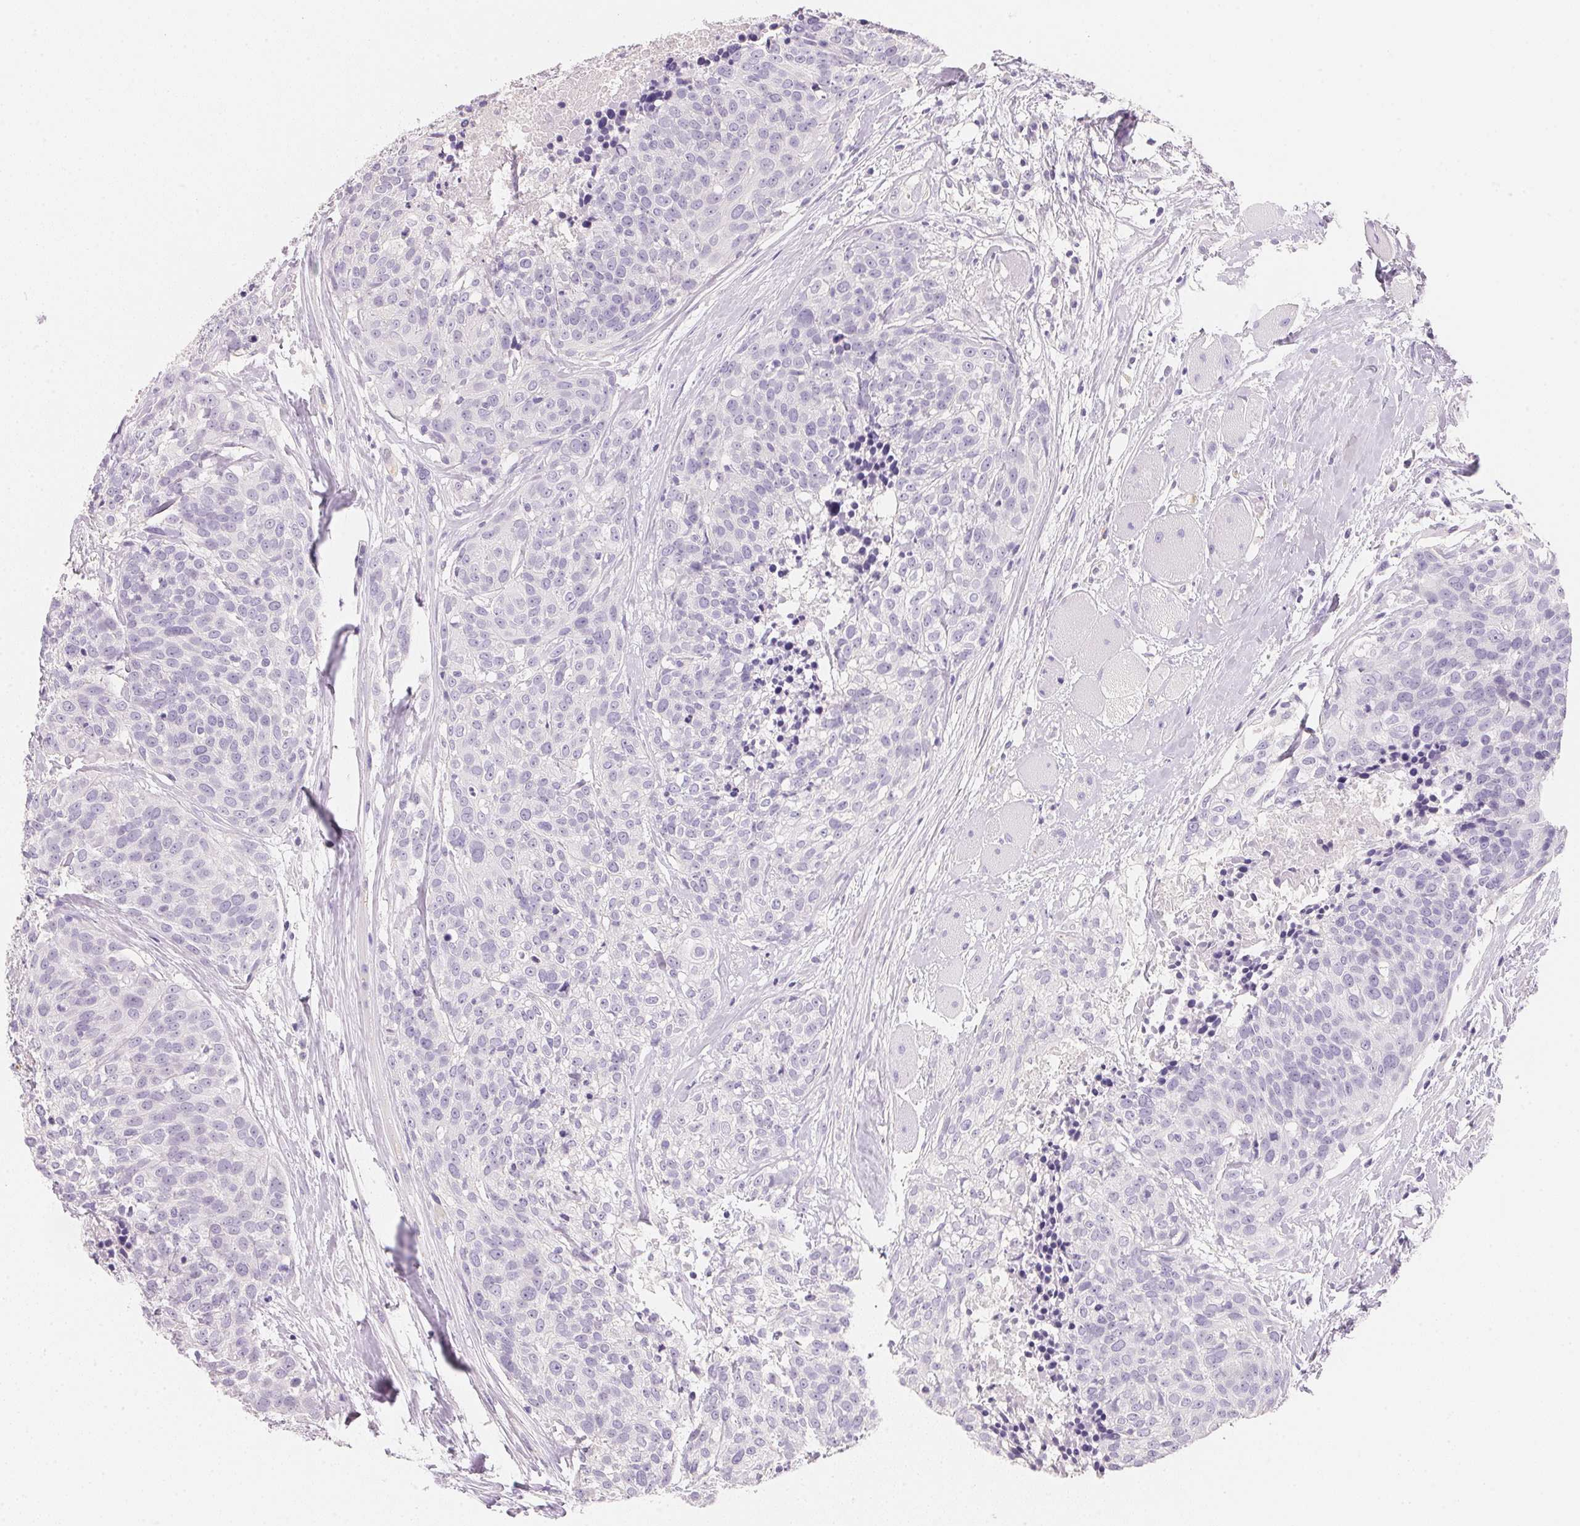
{"staining": {"intensity": "negative", "quantity": "none", "location": "none"}, "tissue": "head and neck cancer", "cell_type": "Tumor cells", "image_type": "cancer", "snomed": [{"axis": "morphology", "description": "Squamous cell carcinoma, NOS"}, {"axis": "topography", "description": "Oral tissue"}, {"axis": "topography", "description": "Head-Neck"}], "caption": "IHC histopathology image of neoplastic tissue: human squamous cell carcinoma (head and neck) stained with DAB shows no significant protein staining in tumor cells.", "gene": "ACP3", "patient": {"sex": "male", "age": 64}}